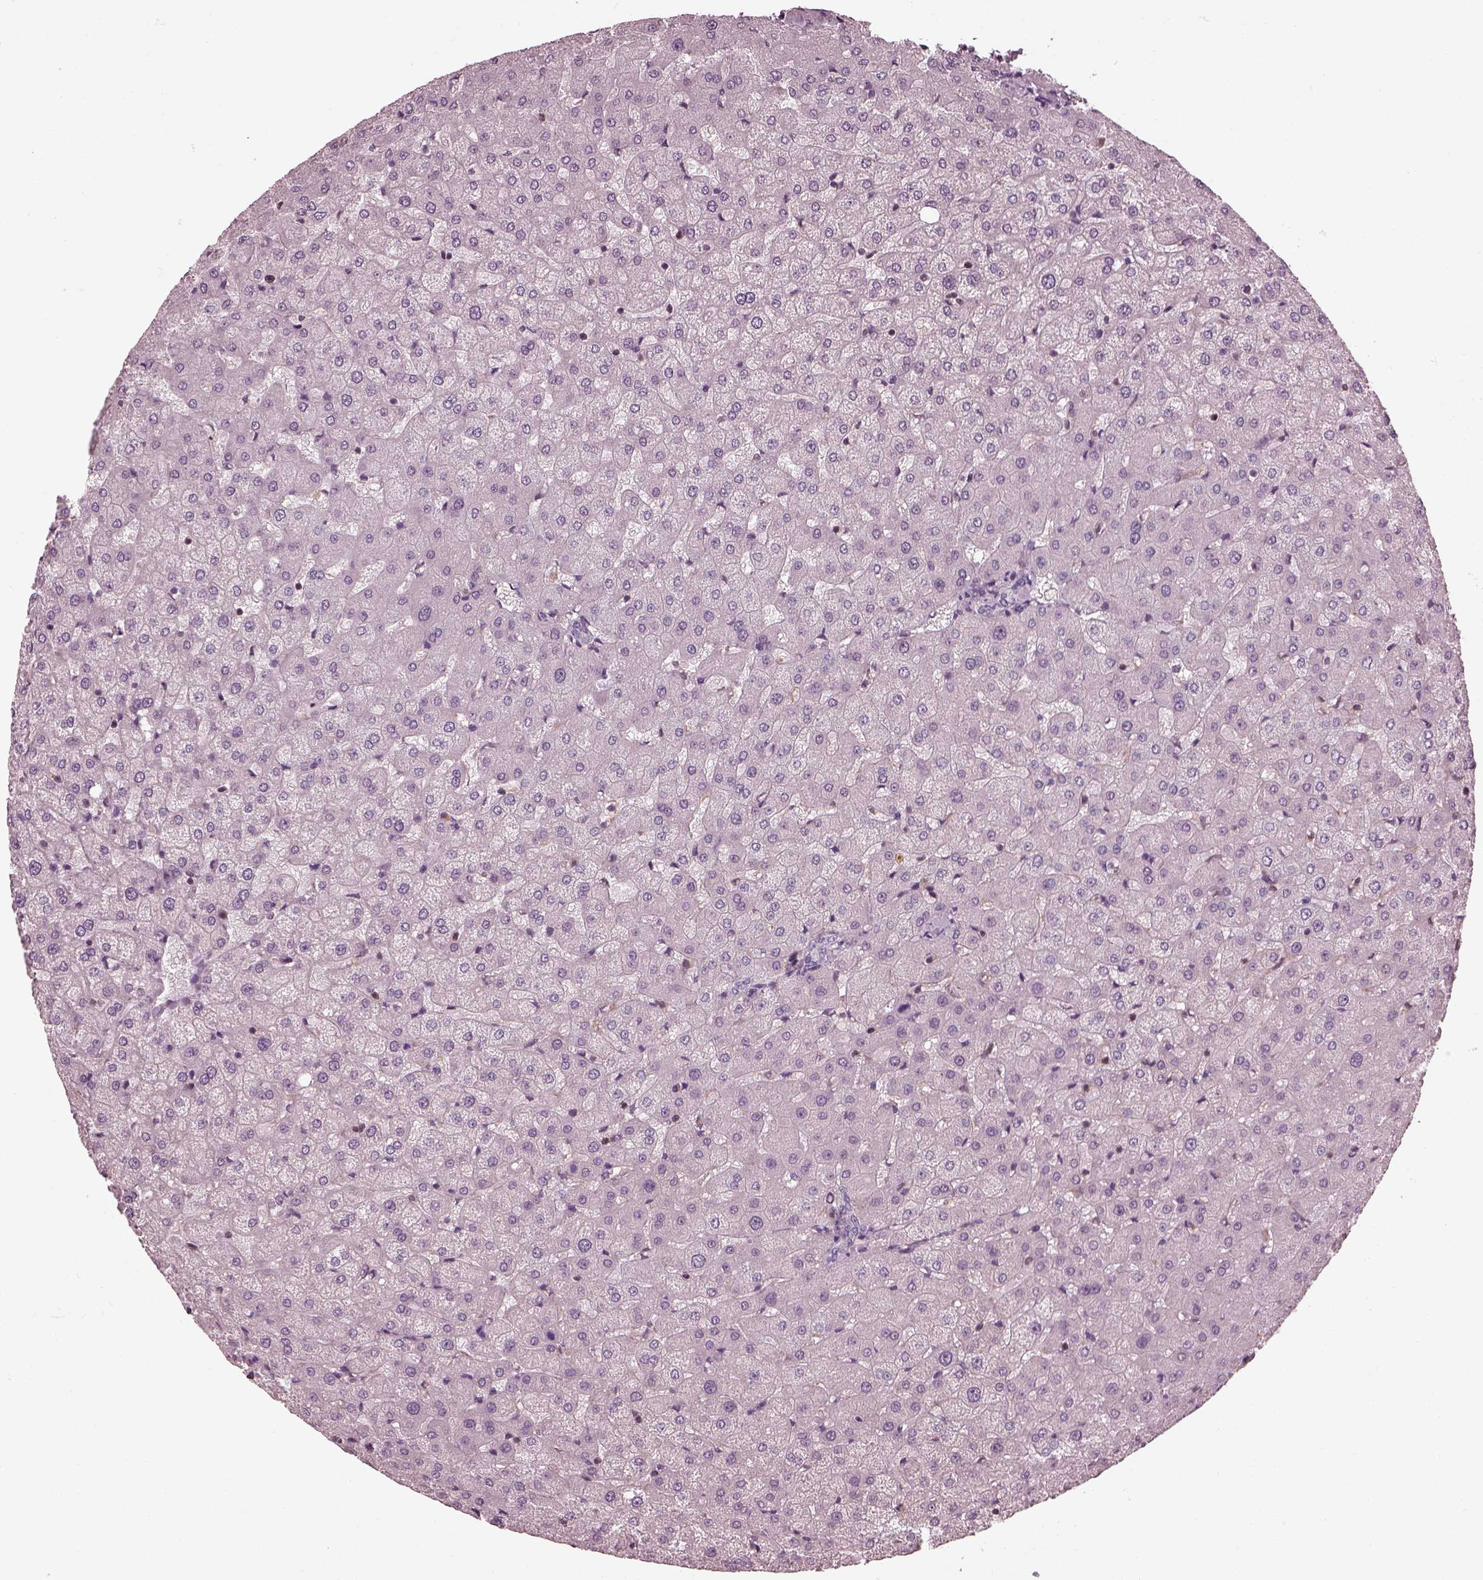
{"staining": {"intensity": "negative", "quantity": "none", "location": "none"}, "tissue": "liver", "cell_type": "Cholangiocytes", "image_type": "normal", "snomed": [{"axis": "morphology", "description": "Normal tissue, NOS"}, {"axis": "topography", "description": "Liver"}], "caption": "IHC image of benign liver: human liver stained with DAB (3,3'-diaminobenzidine) demonstrates no significant protein expression in cholangiocytes. (DAB immunohistochemistry (IHC) with hematoxylin counter stain).", "gene": "BFSP1", "patient": {"sex": "female", "age": 50}}